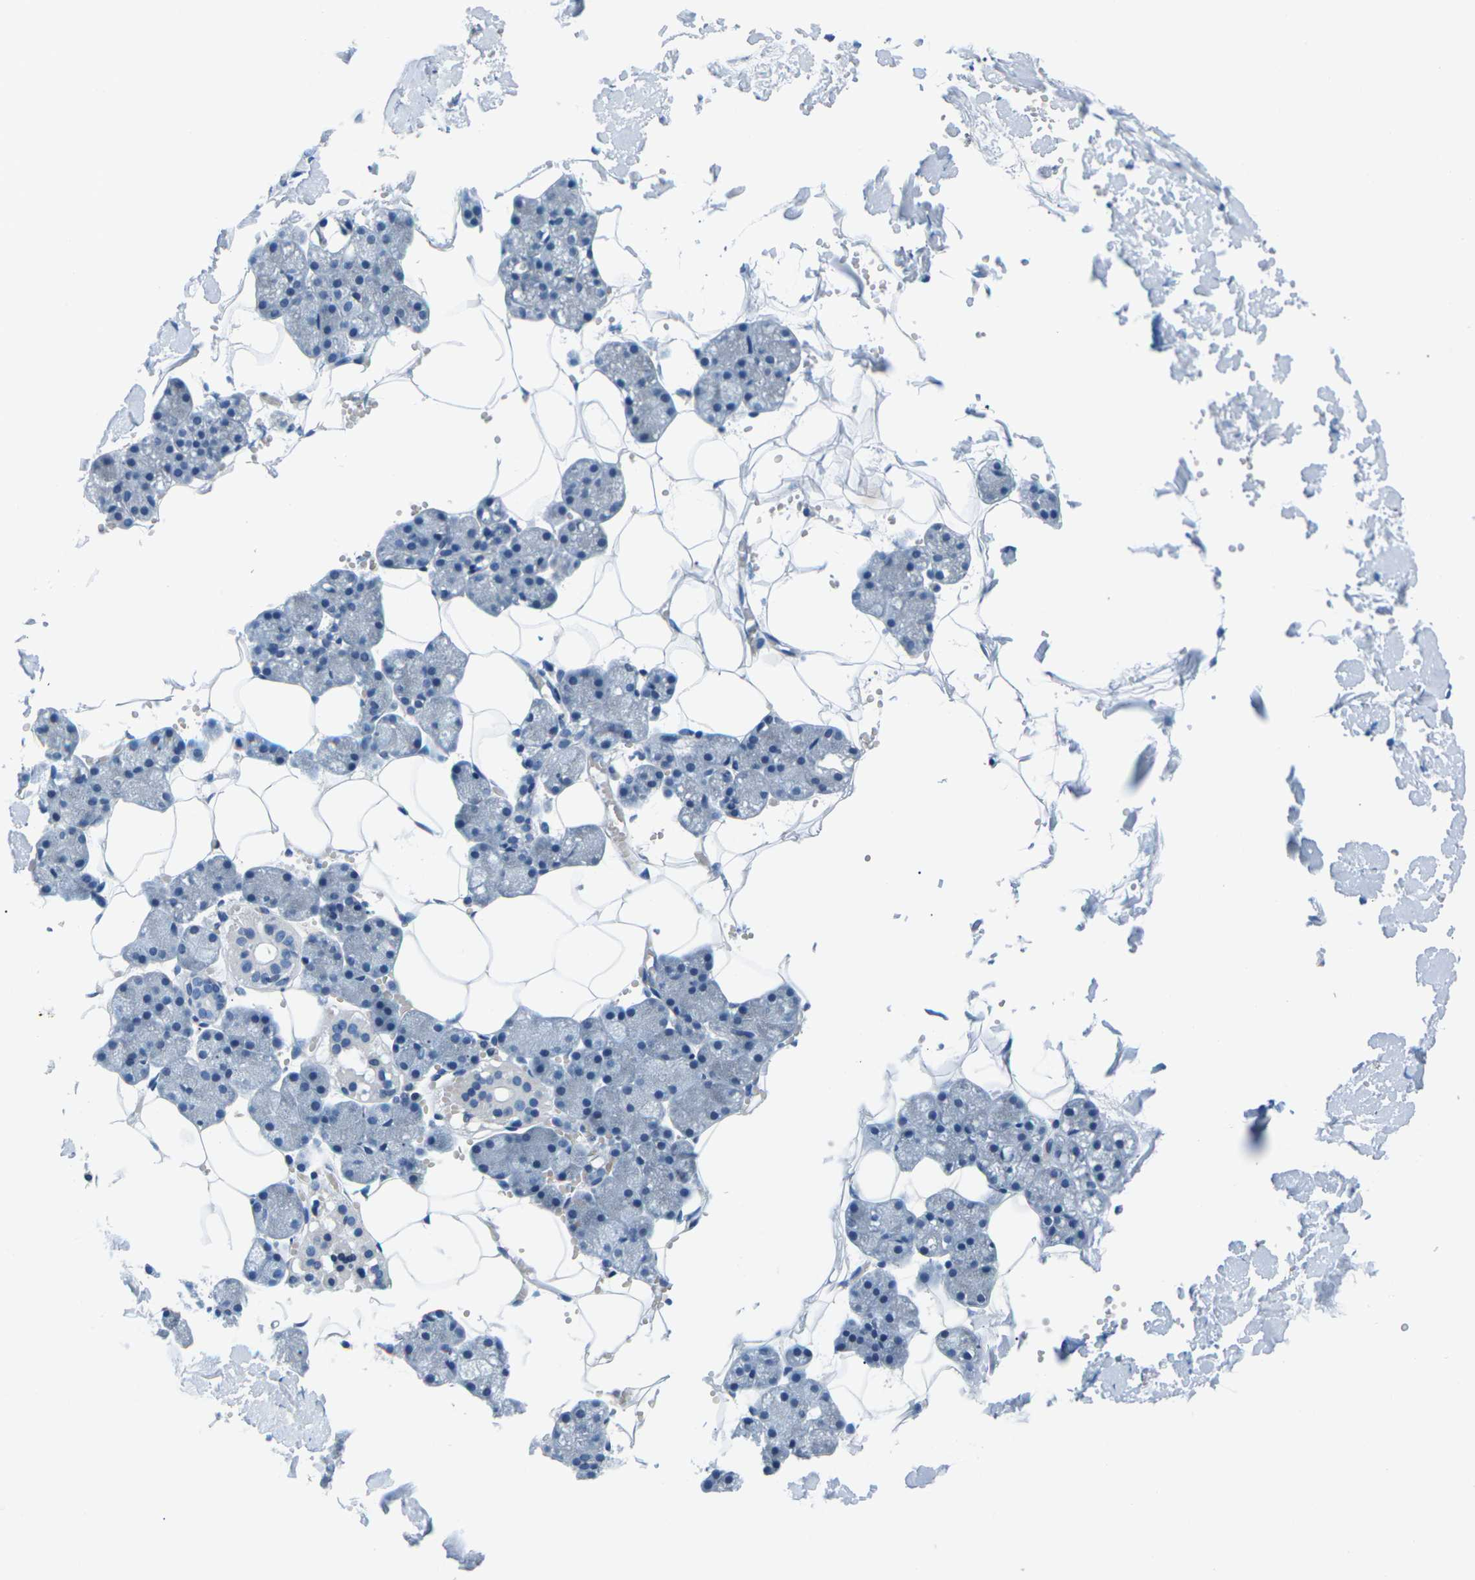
{"staining": {"intensity": "negative", "quantity": "none", "location": "none"}, "tissue": "salivary gland", "cell_type": "Glandular cells", "image_type": "normal", "snomed": [{"axis": "morphology", "description": "Normal tissue, NOS"}, {"axis": "topography", "description": "Salivary gland"}], "caption": "Glandular cells show no significant positivity in unremarkable salivary gland. (Brightfield microscopy of DAB (3,3'-diaminobenzidine) IHC at high magnification).", "gene": "UMOD", "patient": {"sex": "male", "age": 62}}